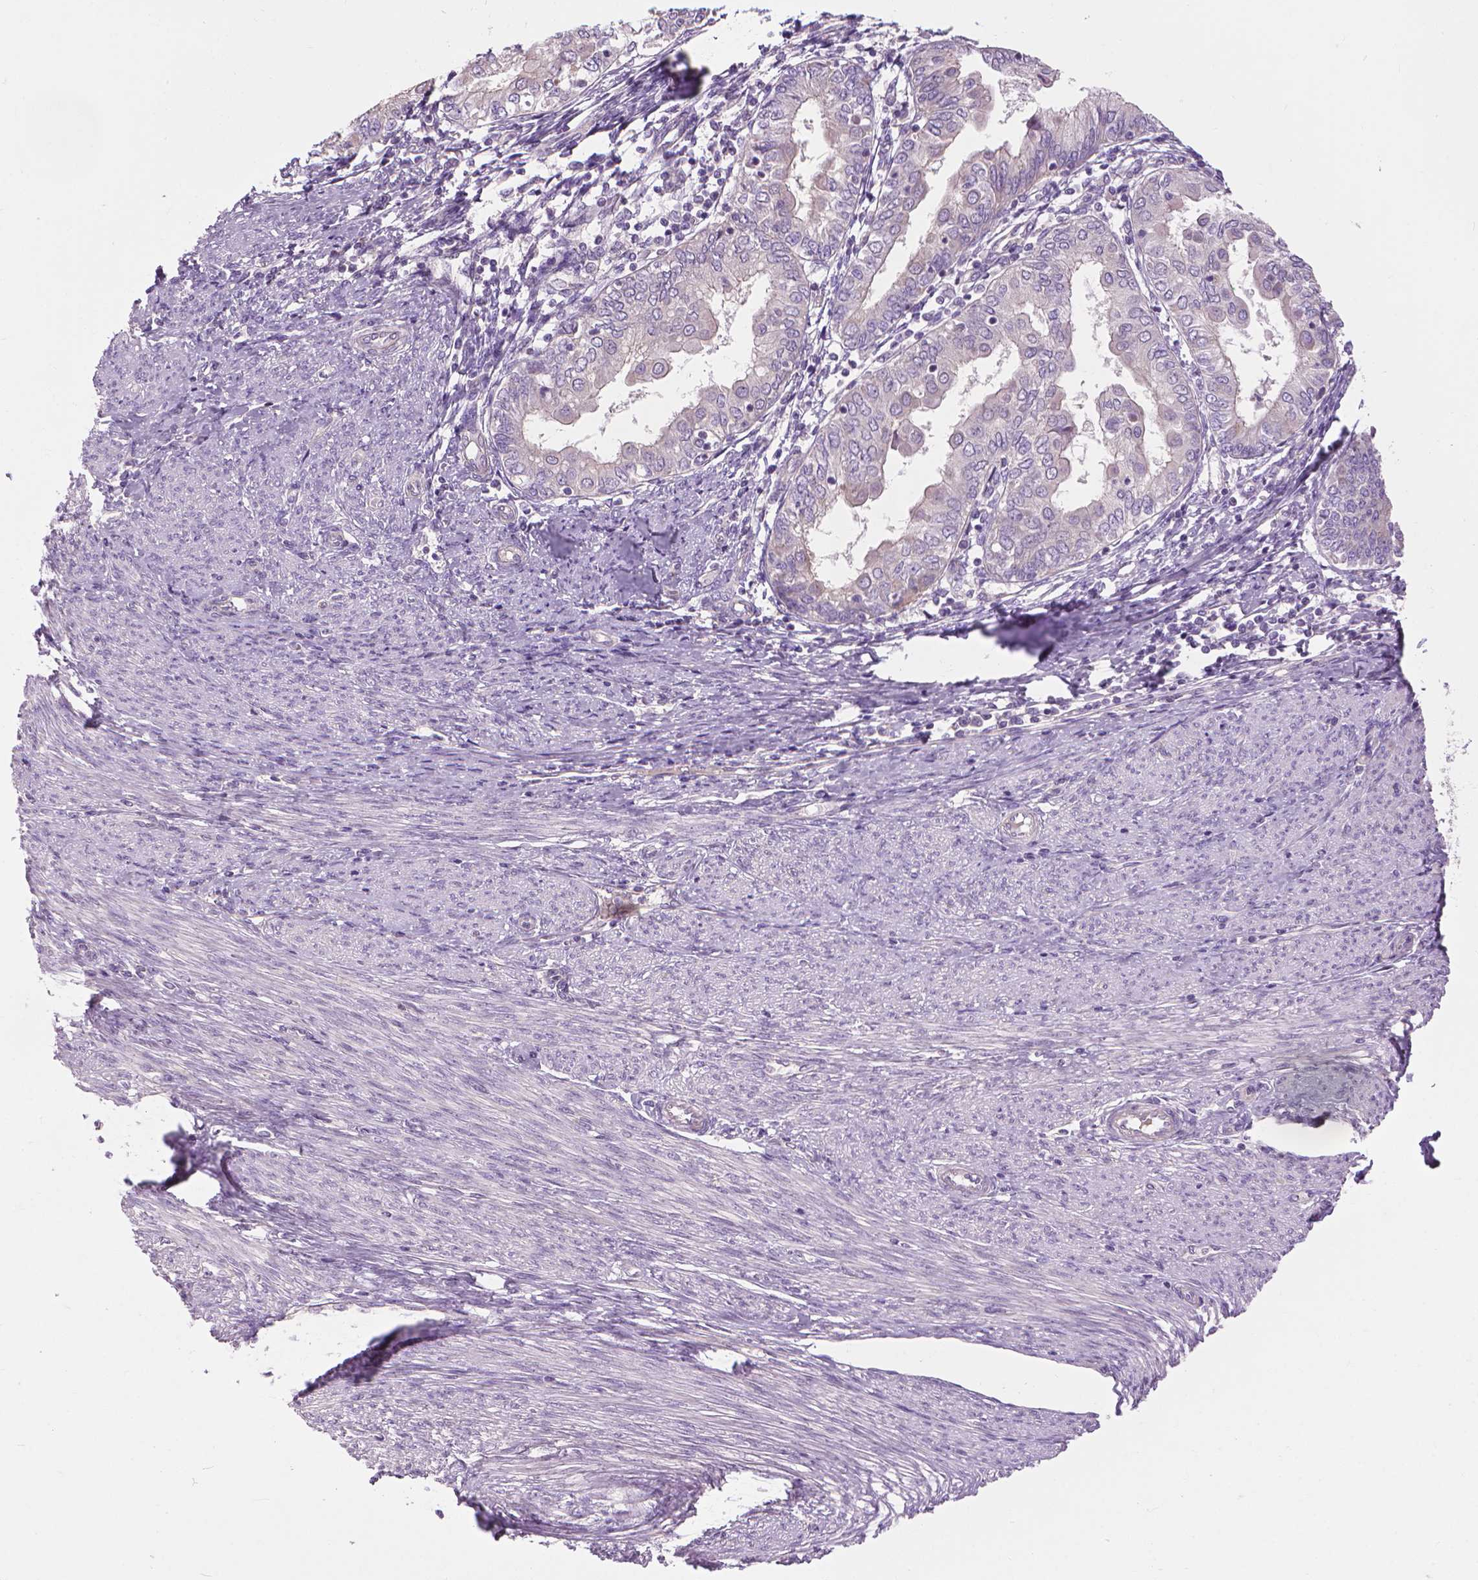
{"staining": {"intensity": "negative", "quantity": "none", "location": "none"}, "tissue": "endometrial cancer", "cell_type": "Tumor cells", "image_type": "cancer", "snomed": [{"axis": "morphology", "description": "Adenocarcinoma, NOS"}, {"axis": "topography", "description": "Endometrium"}], "caption": "Photomicrograph shows no protein positivity in tumor cells of endometrial cancer tissue.", "gene": "RIIAD1", "patient": {"sex": "female", "age": 68}}